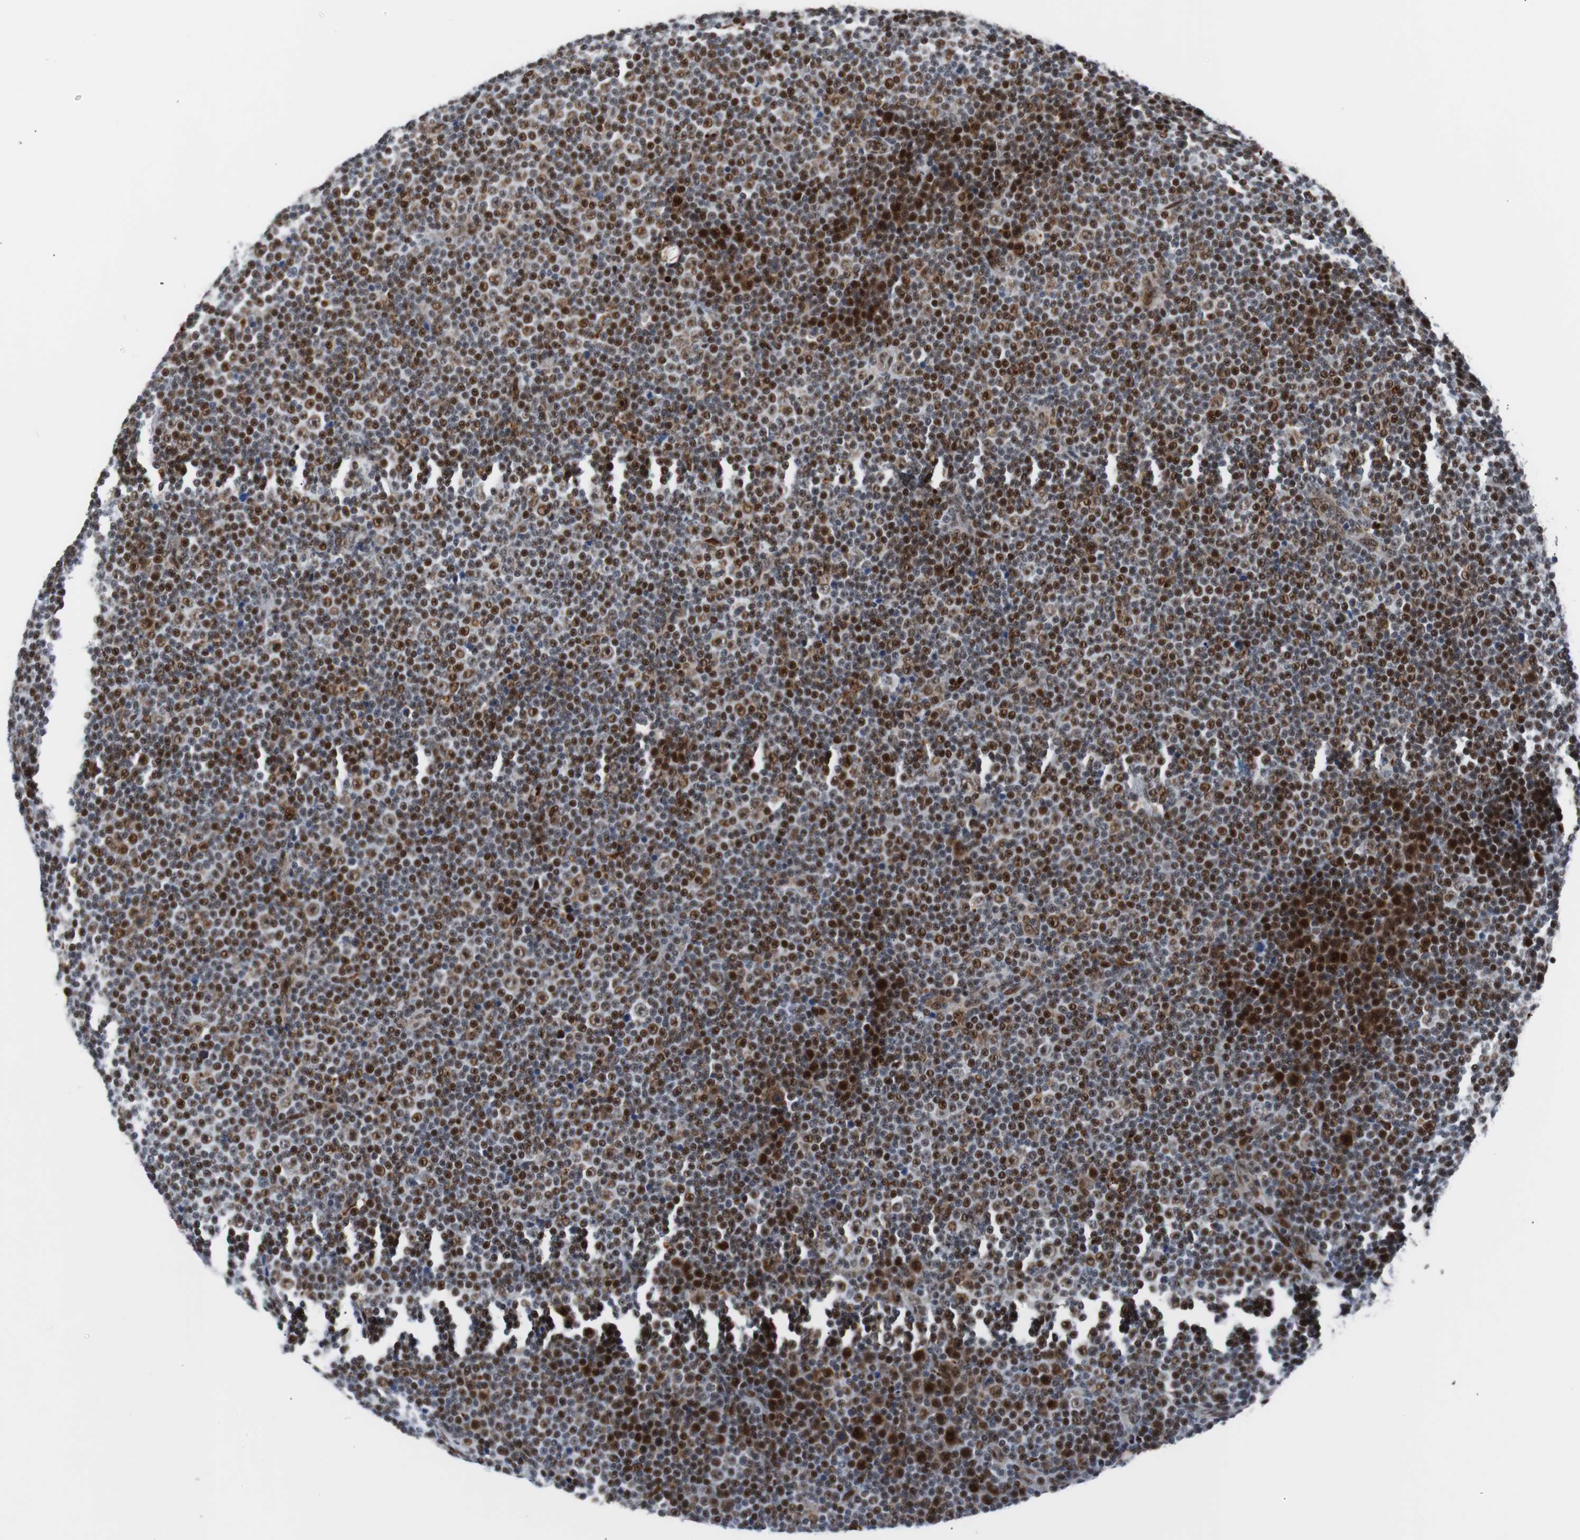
{"staining": {"intensity": "strong", "quantity": ">75%", "location": "nuclear"}, "tissue": "lymphoma", "cell_type": "Tumor cells", "image_type": "cancer", "snomed": [{"axis": "morphology", "description": "Malignant lymphoma, non-Hodgkin's type, Low grade"}, {"axis": "topography", "description": "Lymph node"}], "caption": "Protein expression analysis of human lymphoma reveals strong nuclear positivity in approximately >75% of tumor cells. (Brightfield microscopy of DAB IHC at high magnification).", "gene": "NBL1", "patient": {"sex": "female", "age": 67}}